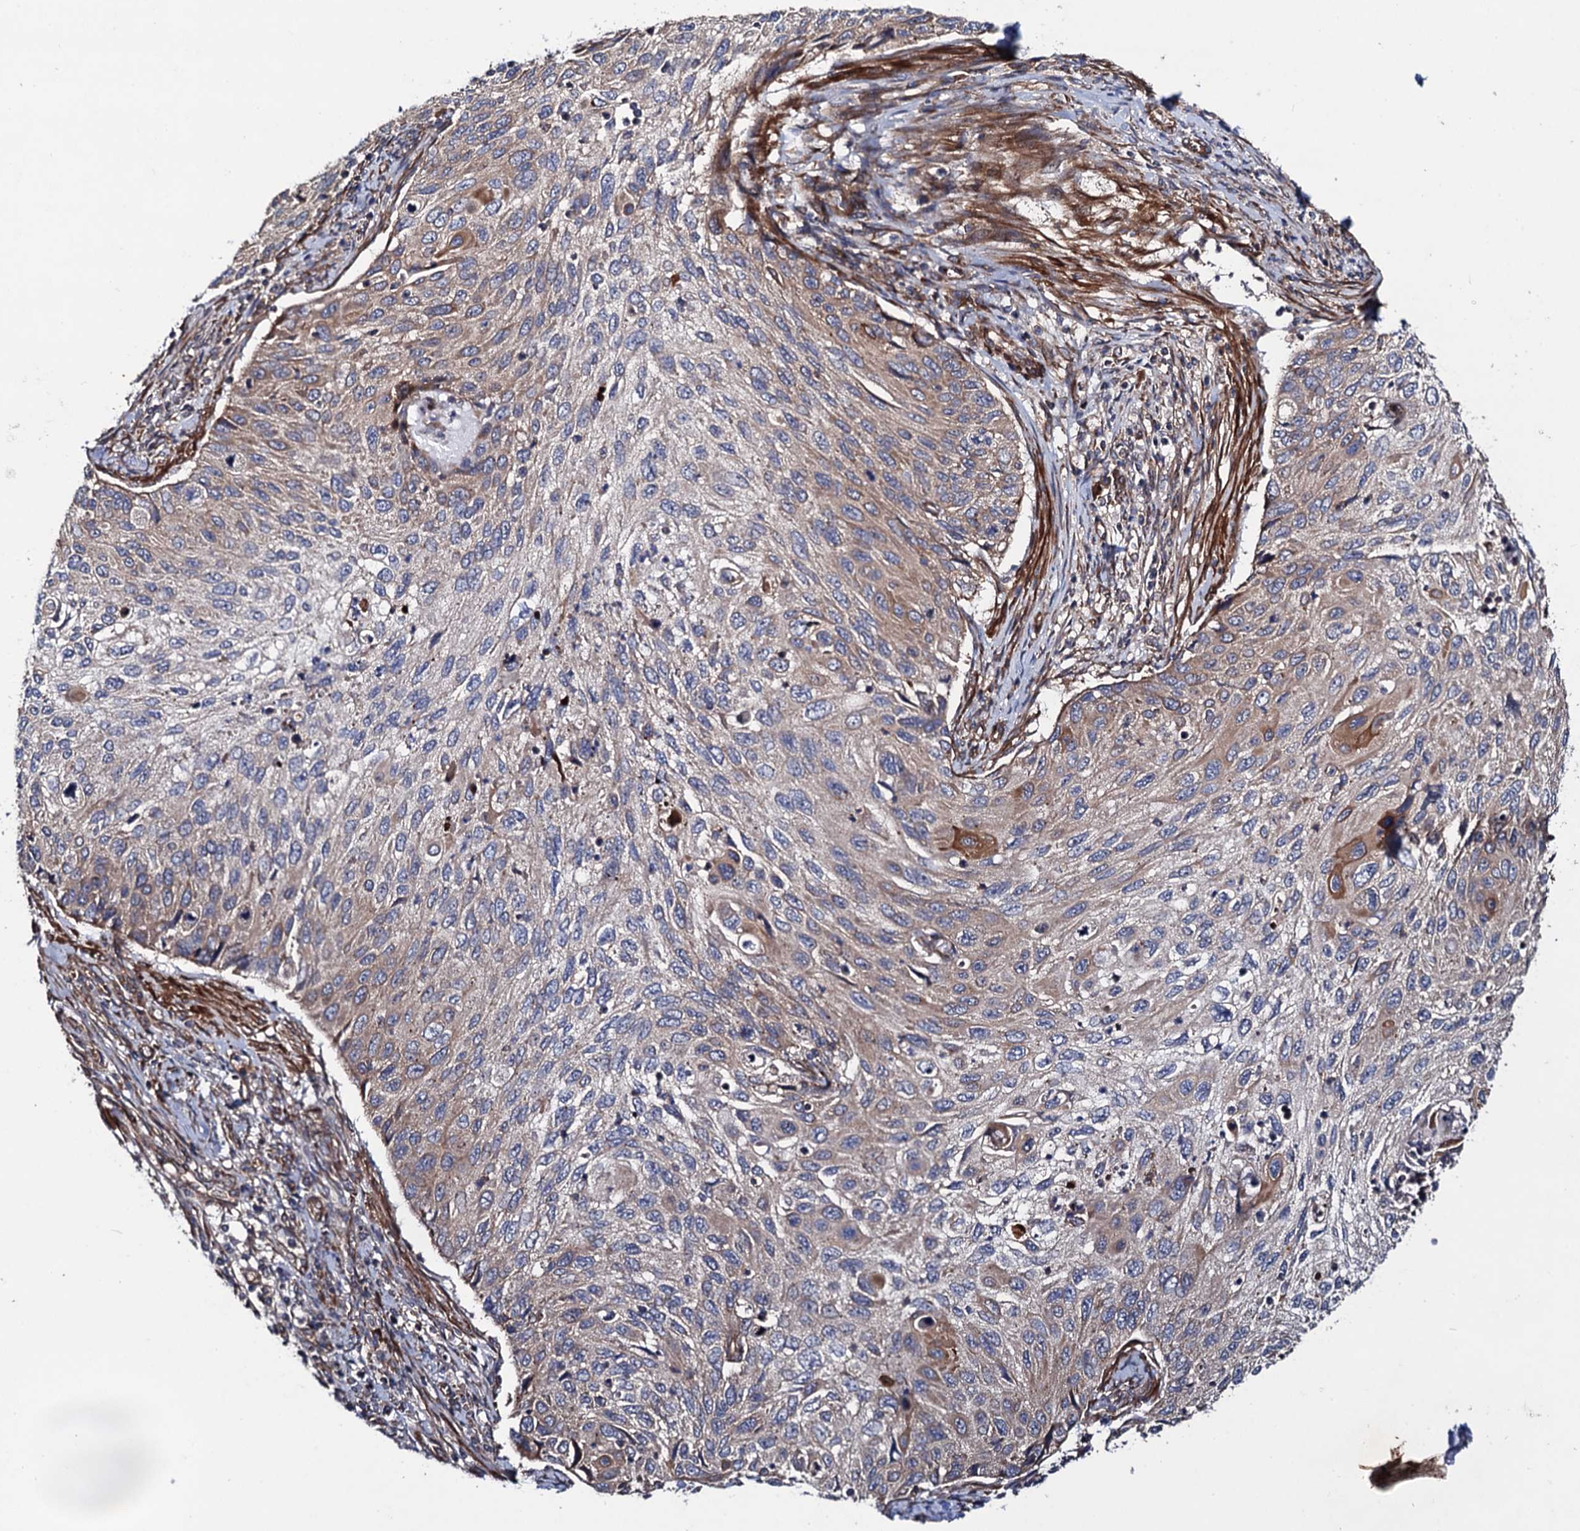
{"staining": {"intensity": "moderate", "quantity": "<25%", "location": "cytoplasmic/membranous"}, "tissue": "cervical cancer", "cell_type": "Tumor cells", "image_type": "cancer", "snomed": [{"axis": "morphology", "description": "Squamous cell carcinoma, NOS"}, {"axis": "topography", "description": "Cervix"}], "caption": "An image of cervical cancer stained for a protein reveals moderate cytoplasmic/membranous brown staining in tumor cells.", "gene": "DYDC1", "patient": {"sex": "female", "age": 70}}